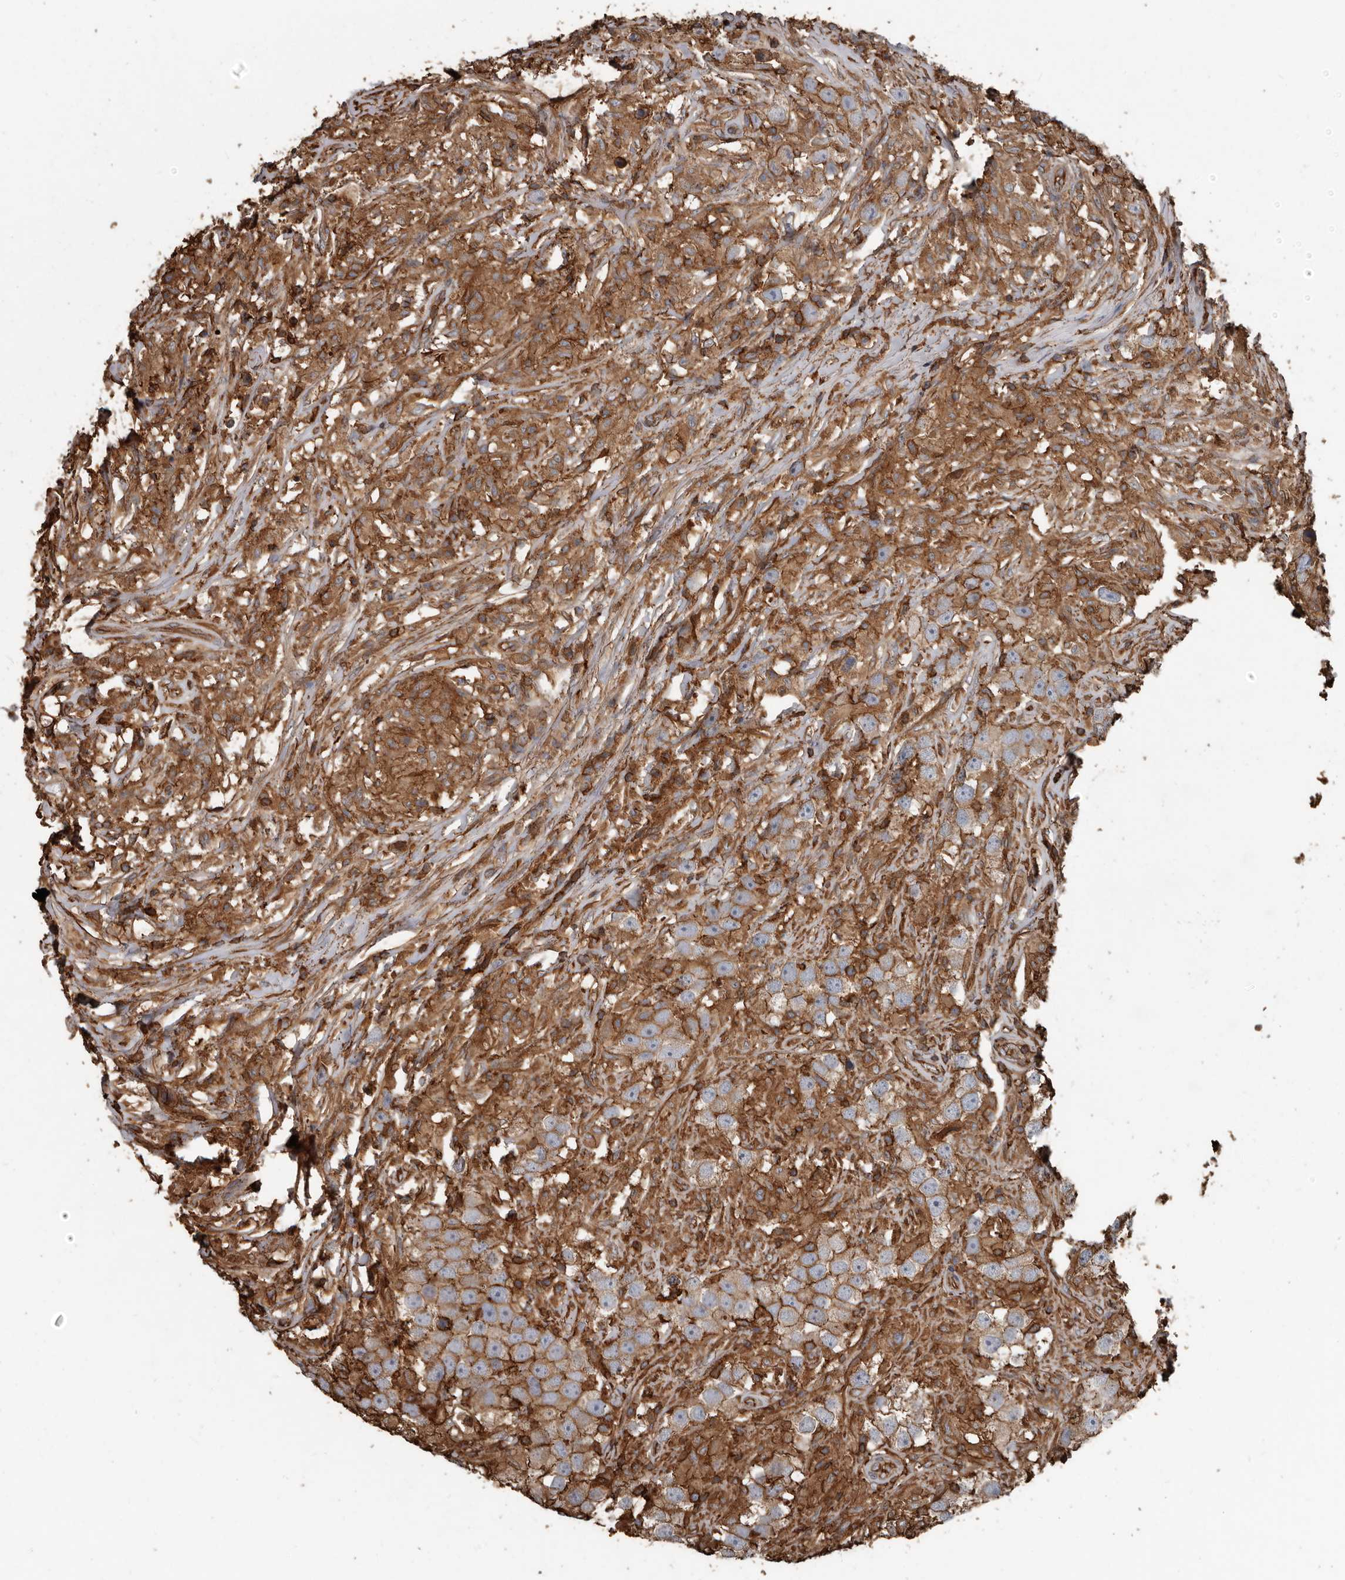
{"staining": {"intensity": "strong", "quantity": ">75%", "location": "cytoplasmic/membranous"}, "tissue": "testis cancer", "cell_type": "Tumor cells", "image_type": "cancer", "snomed": [{"axis": "morphology", "description": "Seminoma, NOS"}, {"axis": "topography", "description": "Testis"}], "caption": "Immunohistochemical staining of human testis seminoma exhibits high levels of strong cytoplasmic/membranous staining in approximately >75% of tumor cells.", "gene": "DENND6B", "patient": {"sex": "male", "age": 49}}